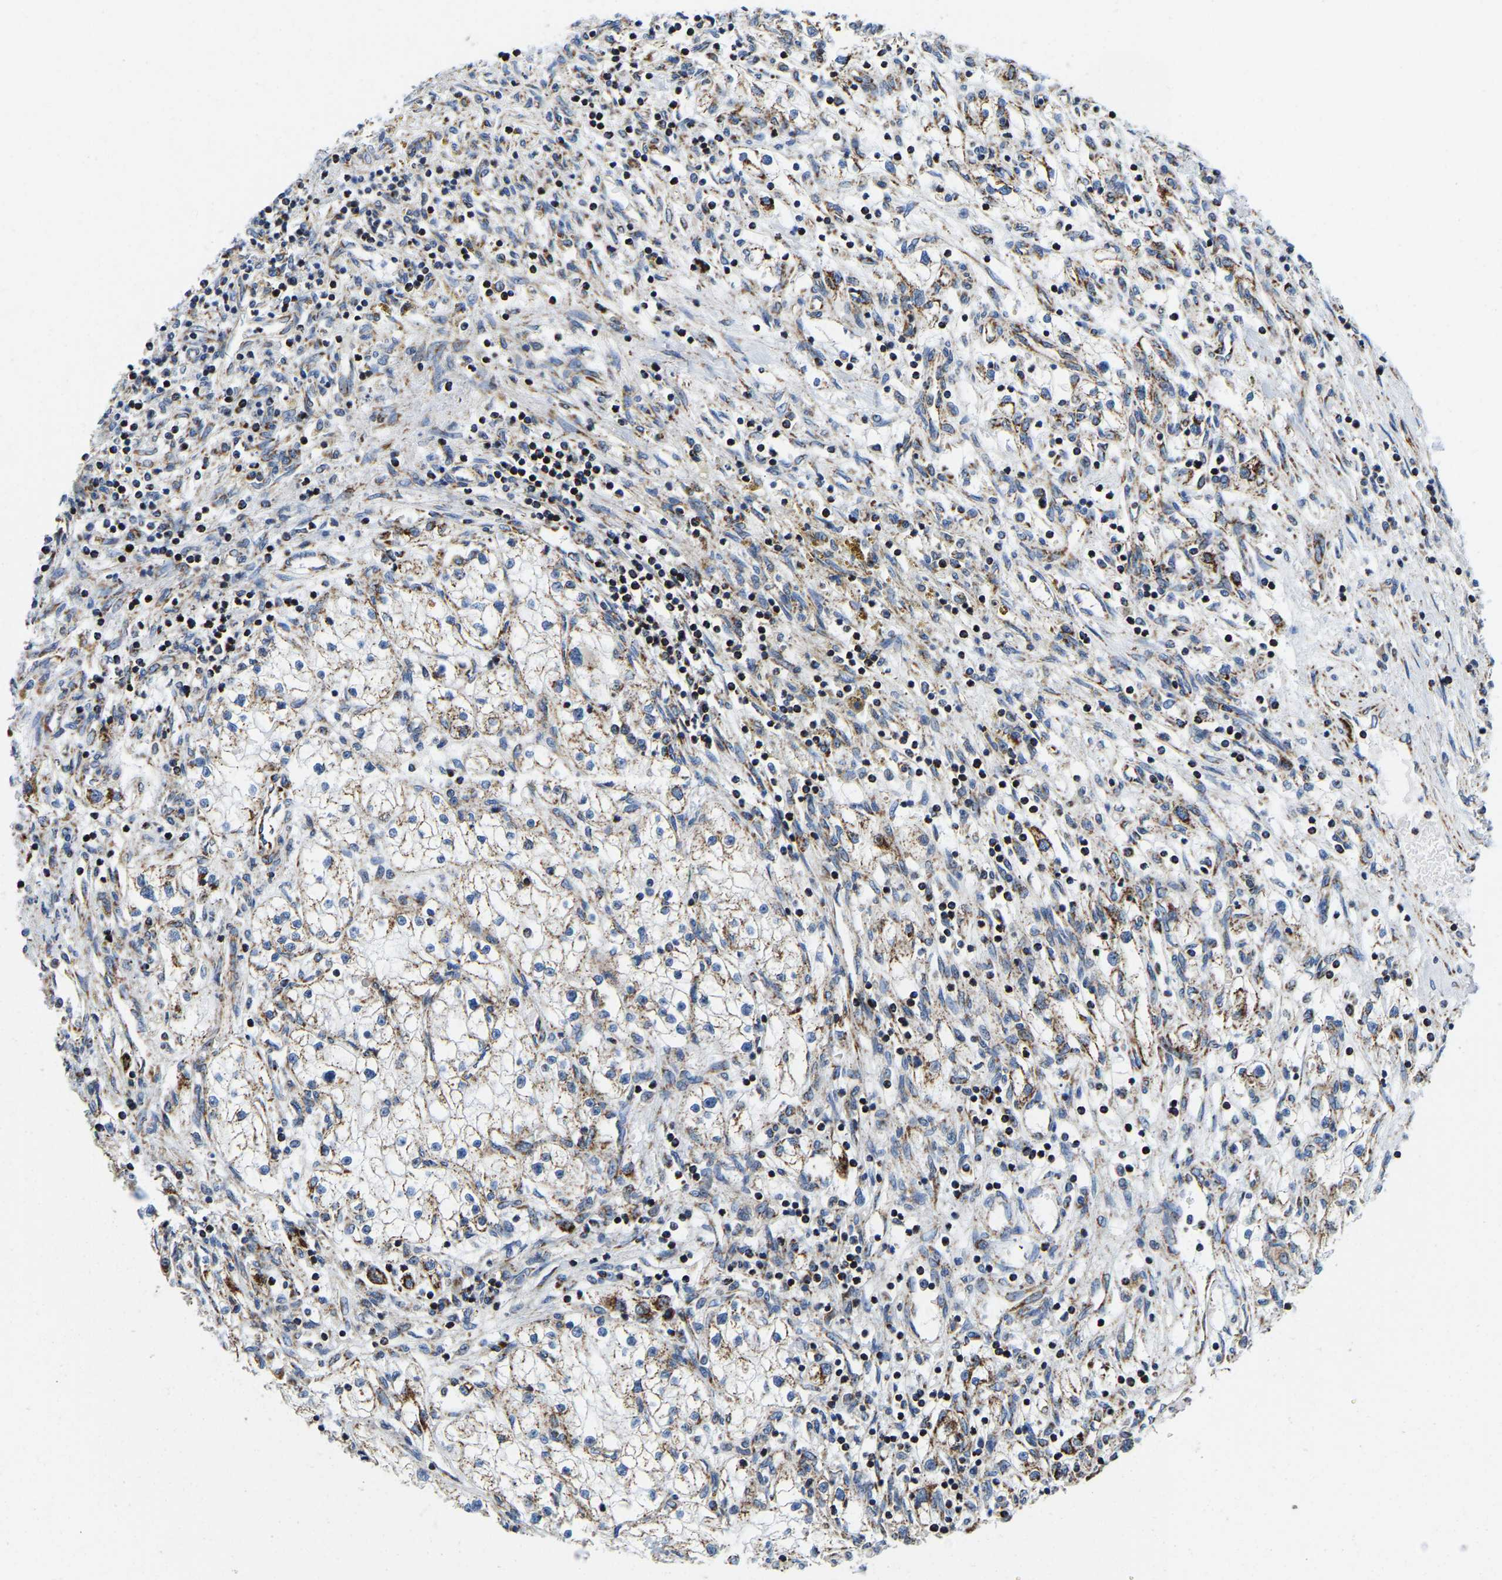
{"staining": {"intensity": "weak", "quantity": ">75%", "location": "cytoplasmic/membranous"}, "tissue": "renal cancer", "cell_type": "Tumor cells", "image_type": "cancer", "snomed": [{"axis": "morphology", "description": "Adenocarcinoma, NOS"}, {"axis": "topography", "description": "Kidney"}], "caption": "Immunohistochemistry staining of adenocarcinoma (renal), which exhibits low levels of weak cytoplasmic/membranous staining in approximately >75% of tumor cells indicating weak cytoplasmic/membranous protein positivity. The staining was performed using DAB (3,3'-diaminobenzidine) (brown) for protein detection and nuclei were counterstained in hematoxylin (blue).", "gene": "SFXN1", "patient": {"sex": "male", "age": 68}}